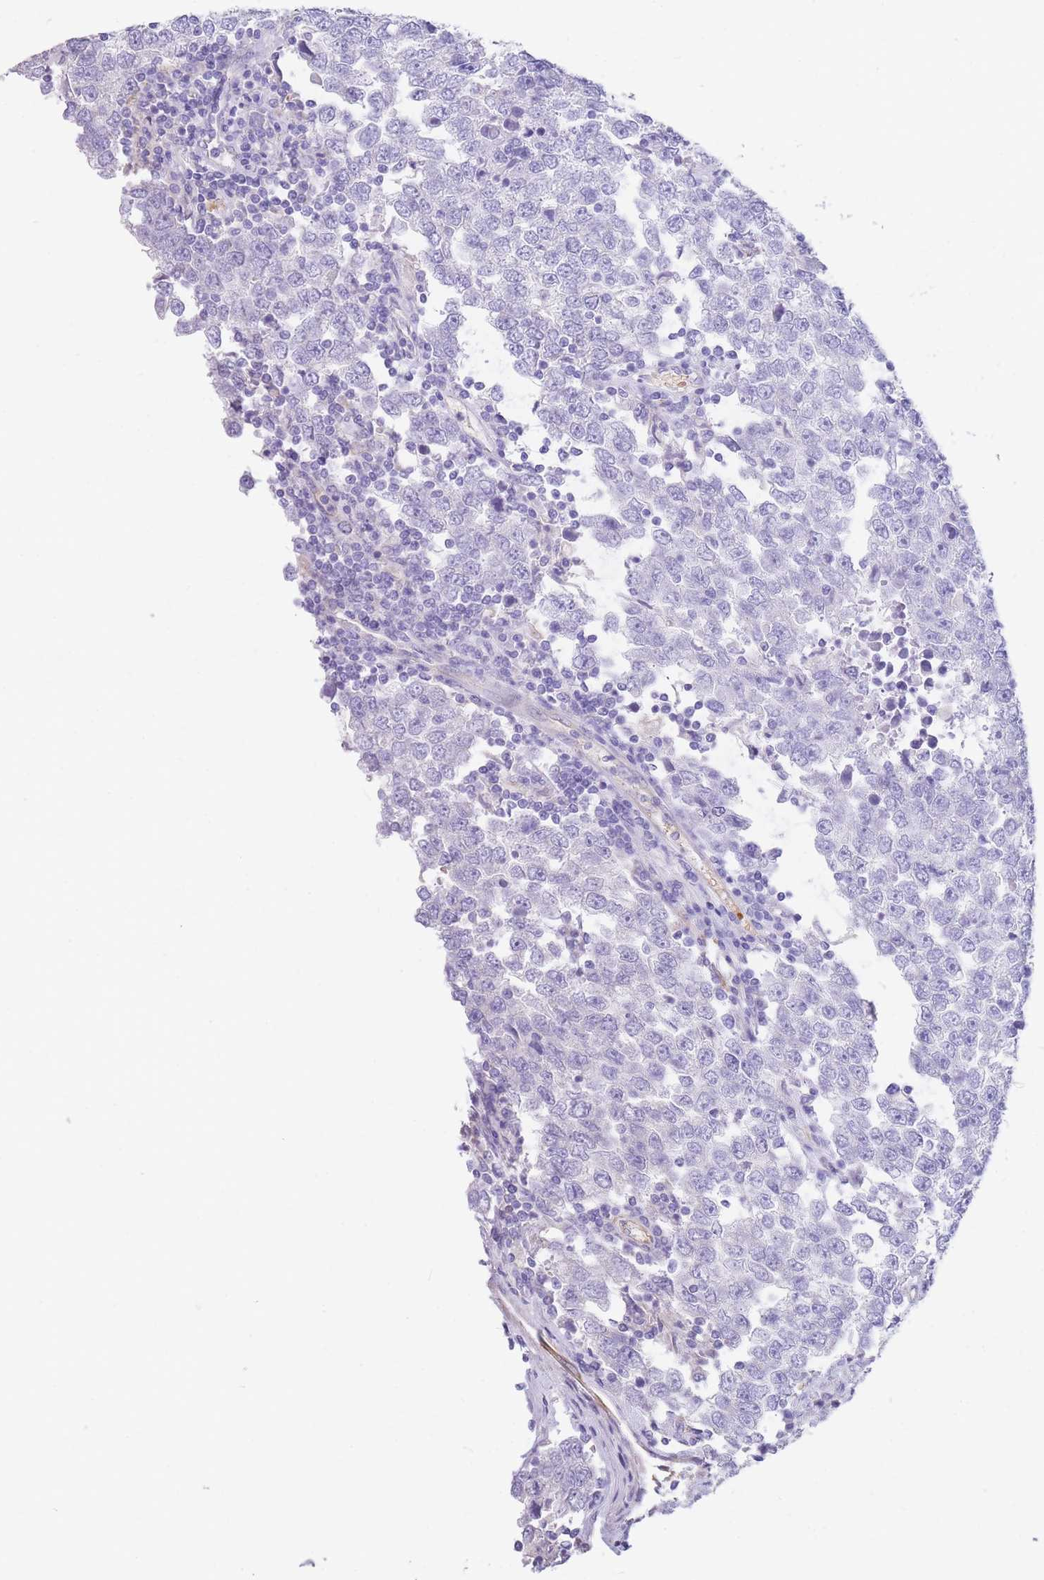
{"staining": {"intensity": "negative", "quantity": "none", "location": "none"}, "tissue": "testis cancer", "cell_type": "Tumor cells", "image_type": "cancer", "snomed": [{"axis": "morphology", "description": "Seminoma, NOS"}, {"axis": "morphology", "description": "Carcinoma, Embryonal, NOS"}, {"axis": "topography", "description": "Testis"}], "caption": "Immunohistochemistry (IHC) of human testis cancer (embryonal carcinoma) demonstrates no staining in tumor cells.", "gene": "ANKRD53", "patient": {"sex": "male", "age": 28}}